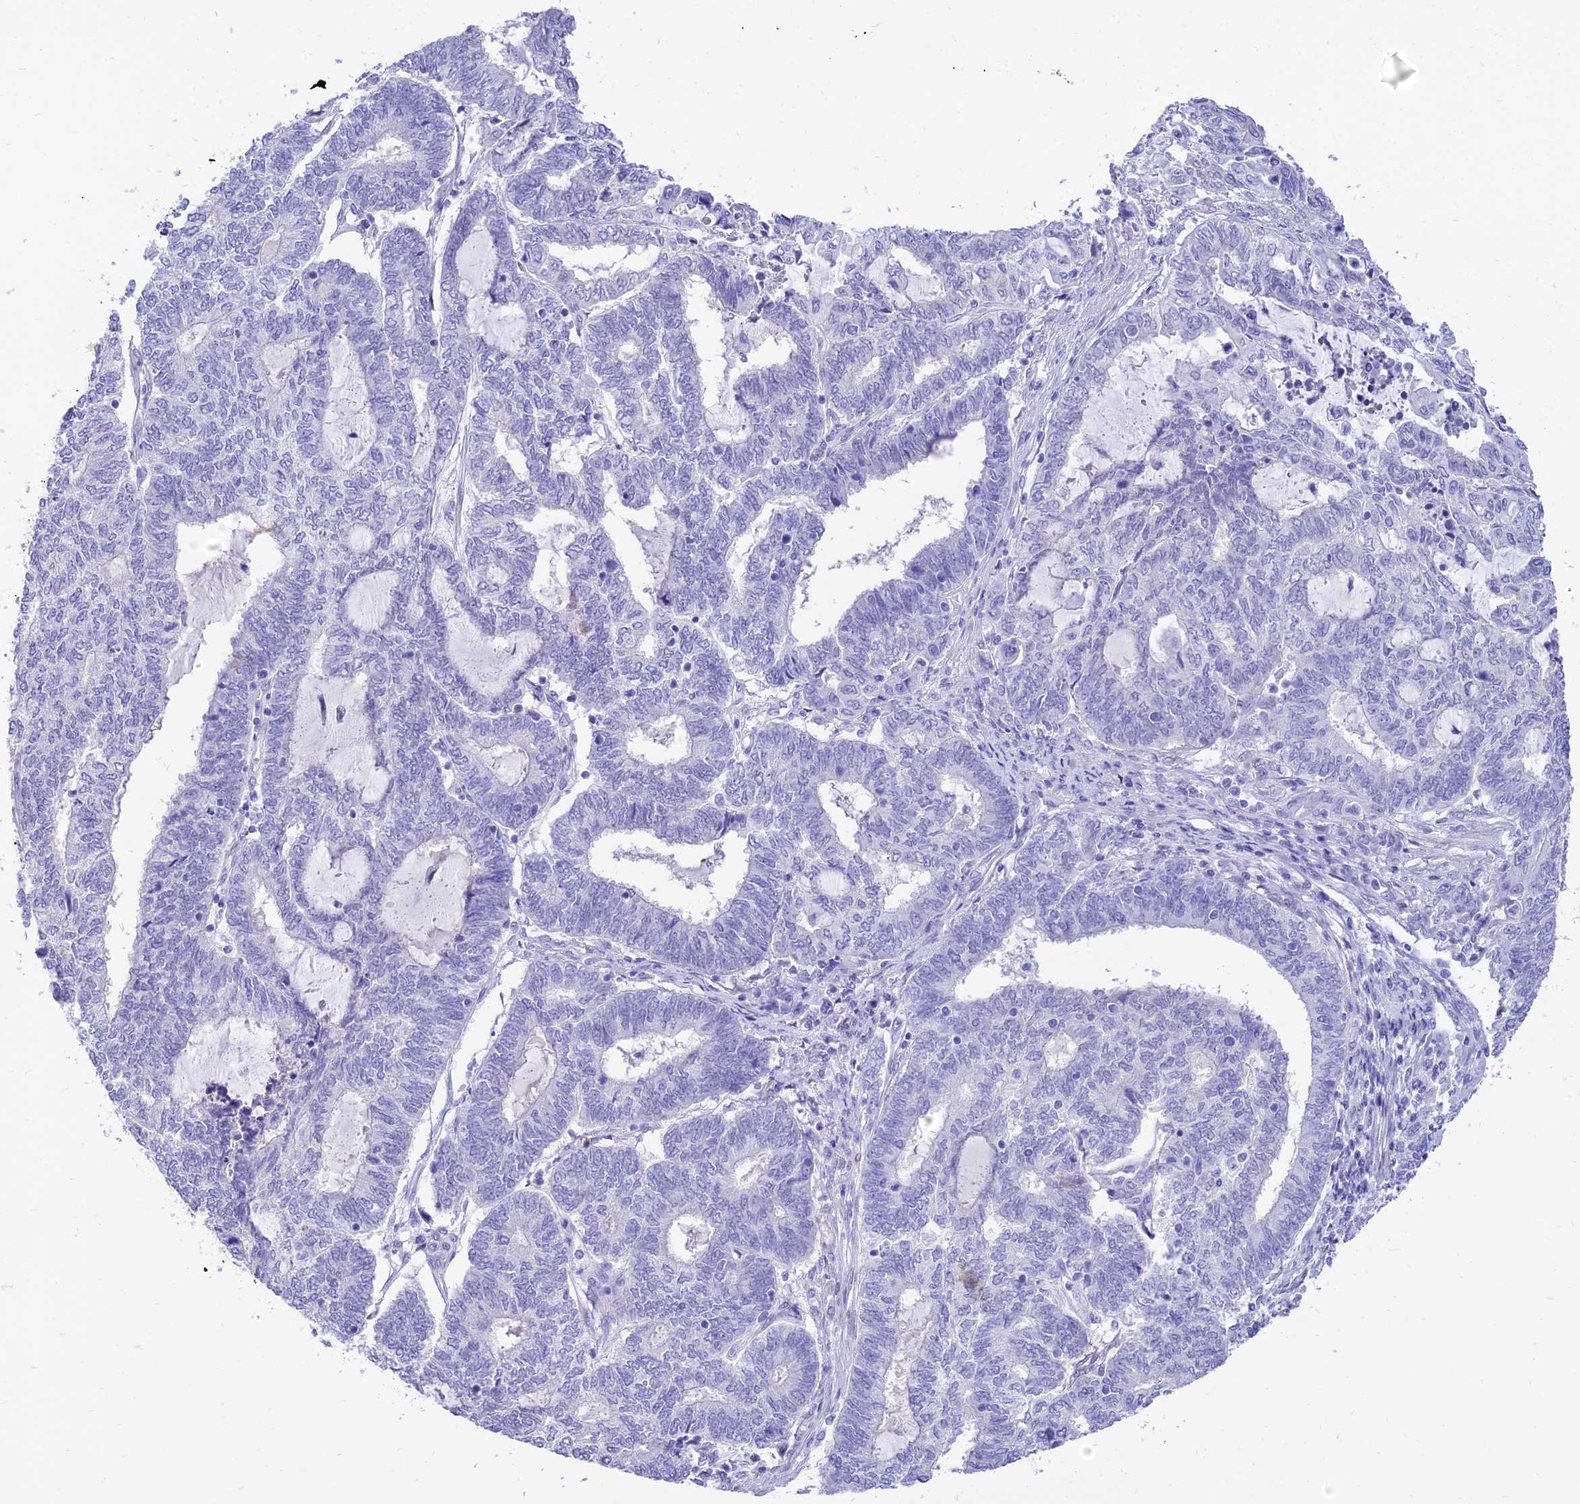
{"staining": {"intensity": "negative", "quantity": "none", "location": "none"}, "tissue": "endometrial cancer", "cell_type": "Tumor cells", "image_type": "cancer", "snomed": [{"axis": "morphology", "description": "Adenocarcinoma, NOS"}, {"axis": "topography", "description": "Uterus"}, {"axis": "topography", "description": "Endometrium"}], "caption": "Protein analysis of endometrial cancer (adenocarcinoma) shows no significant expression in tumor cells.", "gene": "TAC3", "patient": {"sex": "female", "age": 70}}